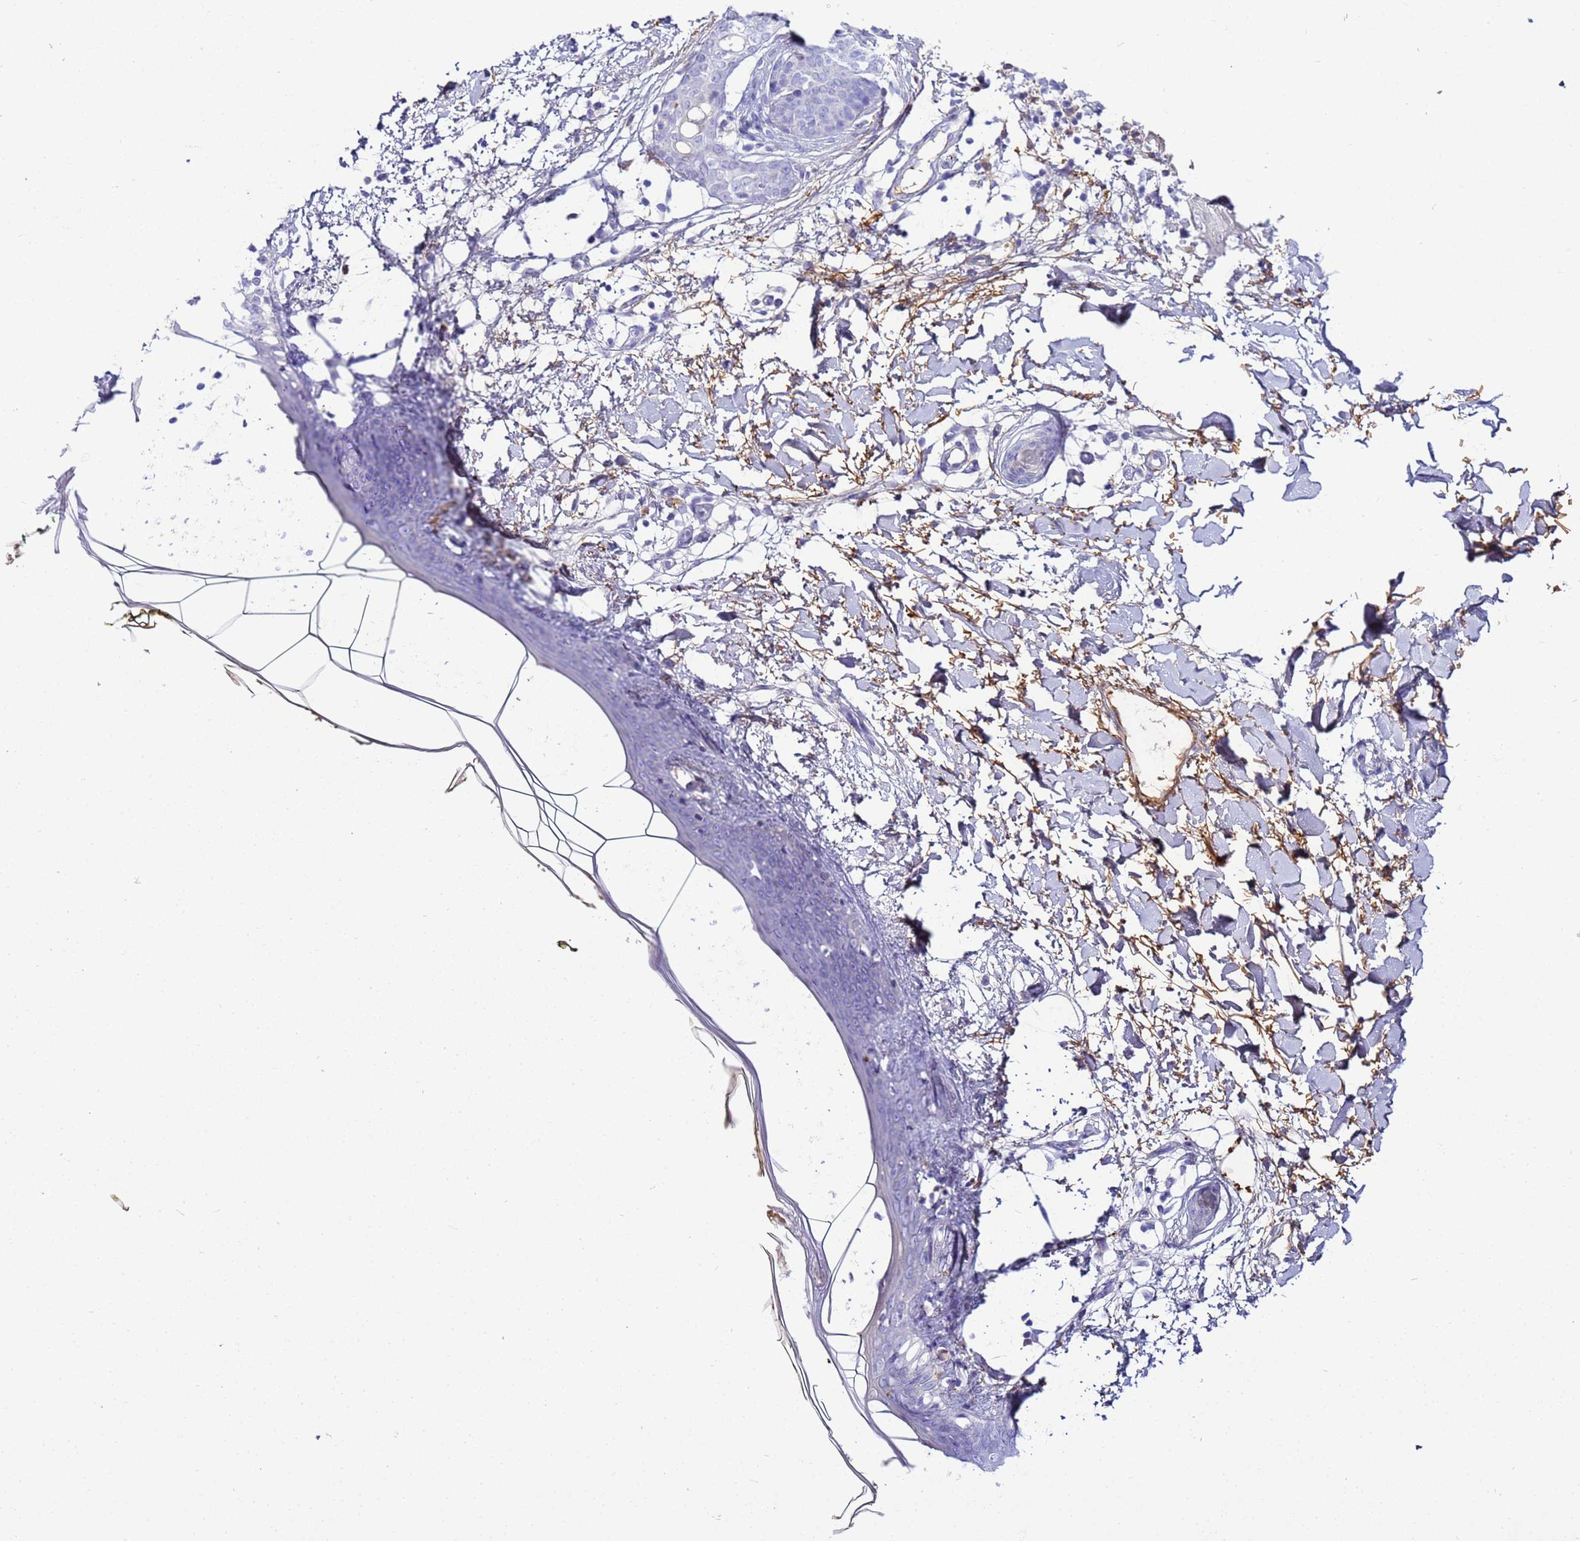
{"staining": {"intensity": "negative", "quantity": "none", "location": "none"}, "tissue": "skin", "cell_type": "Fibroblasts", "image_type": "normal", "snomed": [{"axis": "morphology", "description": "Normal tissue, NOS"}, {"axis": "topography", "description": "Skin"}], "caption": "This is a photomicrograph of immunohistochemistry staining of benign skin, which shows no positivity in fibroblasts. Brightfield microscopy of immunohistochemistry (IHC) stained with DAB (brown) and hematoxylin (blue), captured at high magnification.", "gene": "CFHR1", "patient": {"sex": "female", "age": 34}}